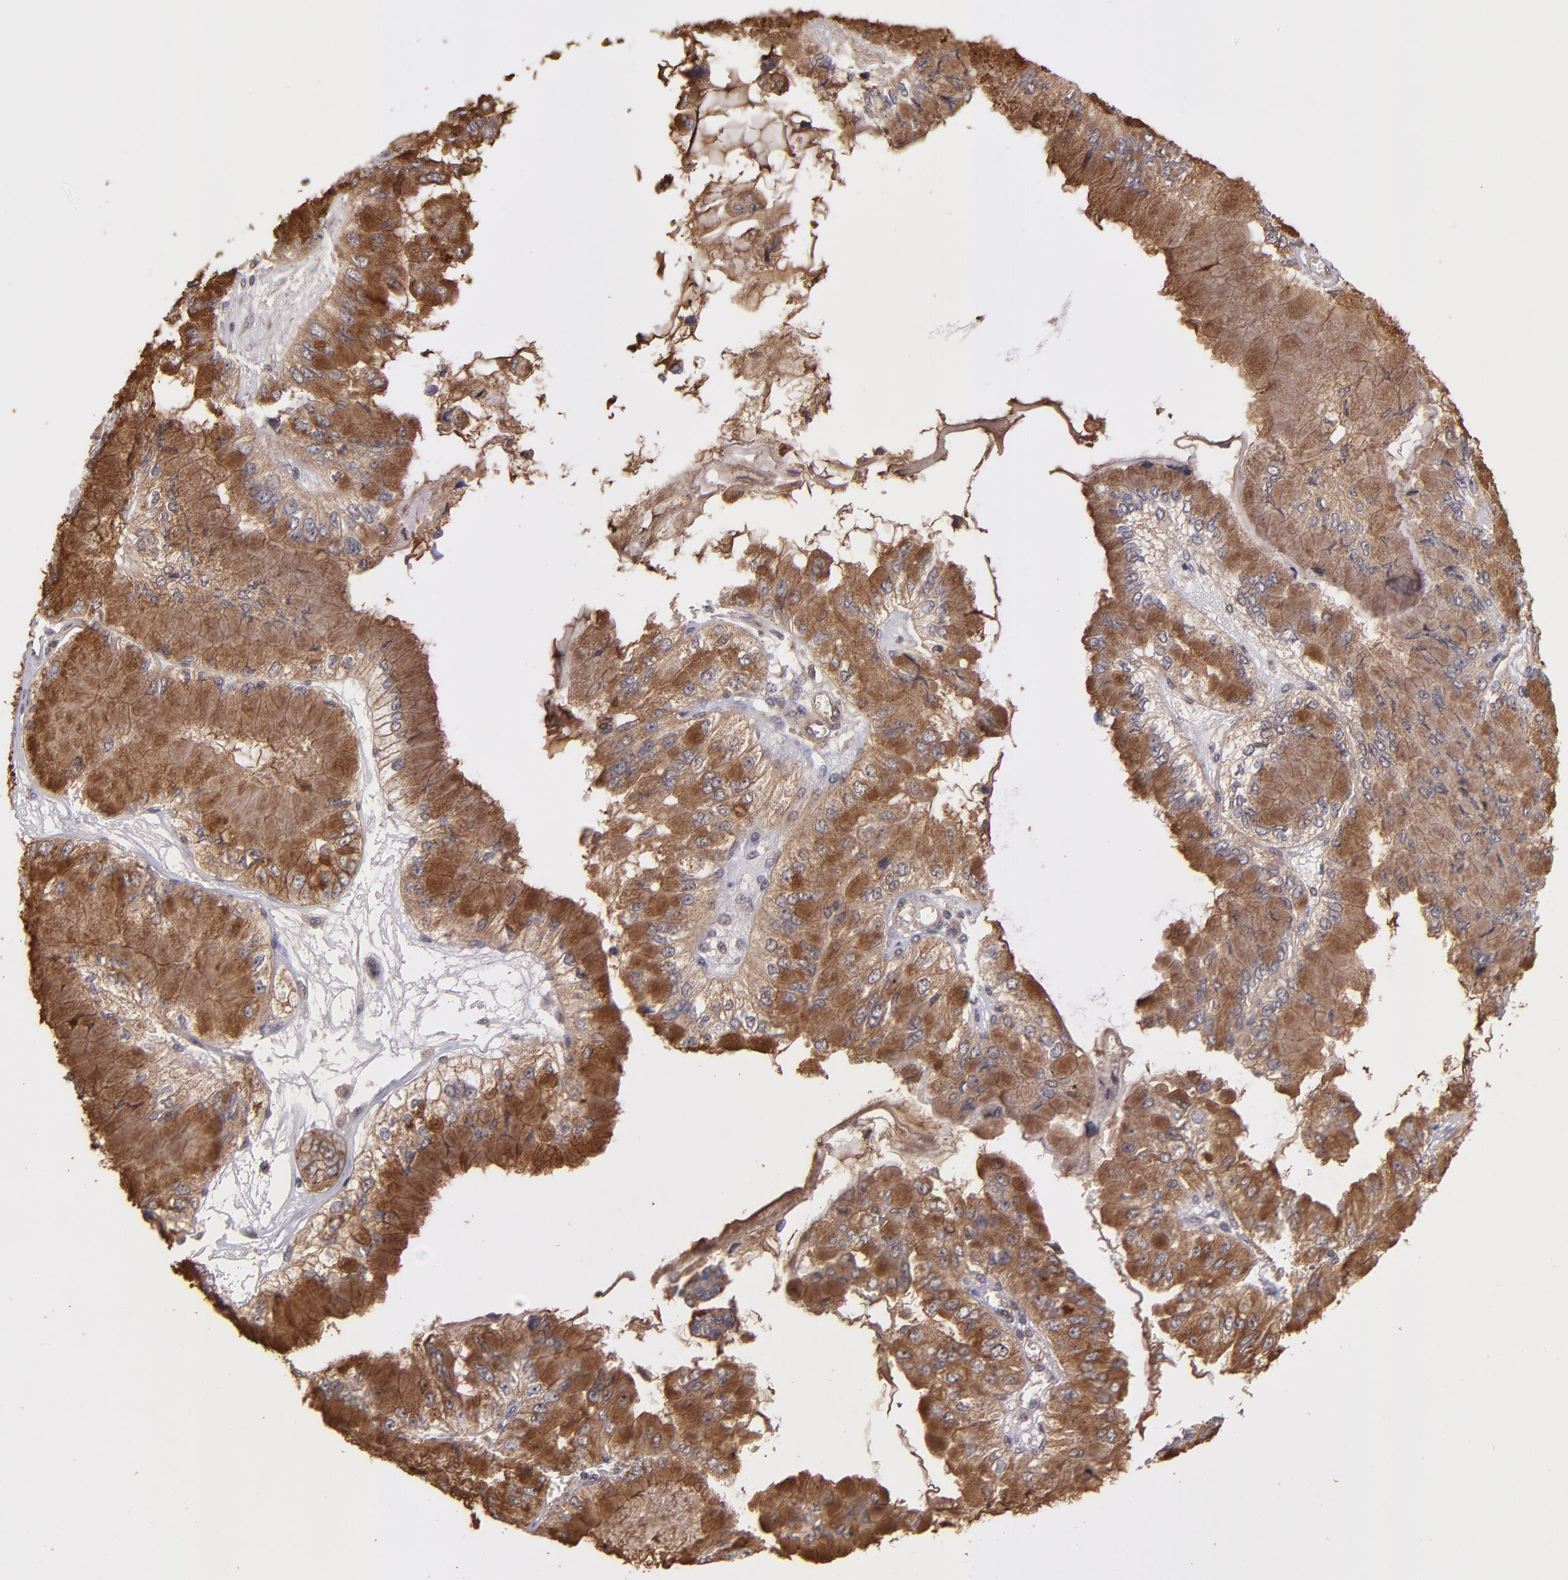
{"staining": {"intensity": "moderate", "quantity": ">75%", "location": "cytoplasmic/membranous"}, "tissue": "liver cancer", "cell_type": "Tumor cells", "image_type": "cancer", "snomed": [{"axis": "morphology", "description": "Cholangiocarcinoma"}, {"axis": "topography", "description": "Liver"}], "caption": "High-power microscopy captured an IHC micrograph of cholangiocarcinoma (liver), revealing moderate cytoplasmic/membranous staining in about >75% of tumor cells.", "gene": "FTSJ1", "patient": {"sex": "female", "age": 79}}